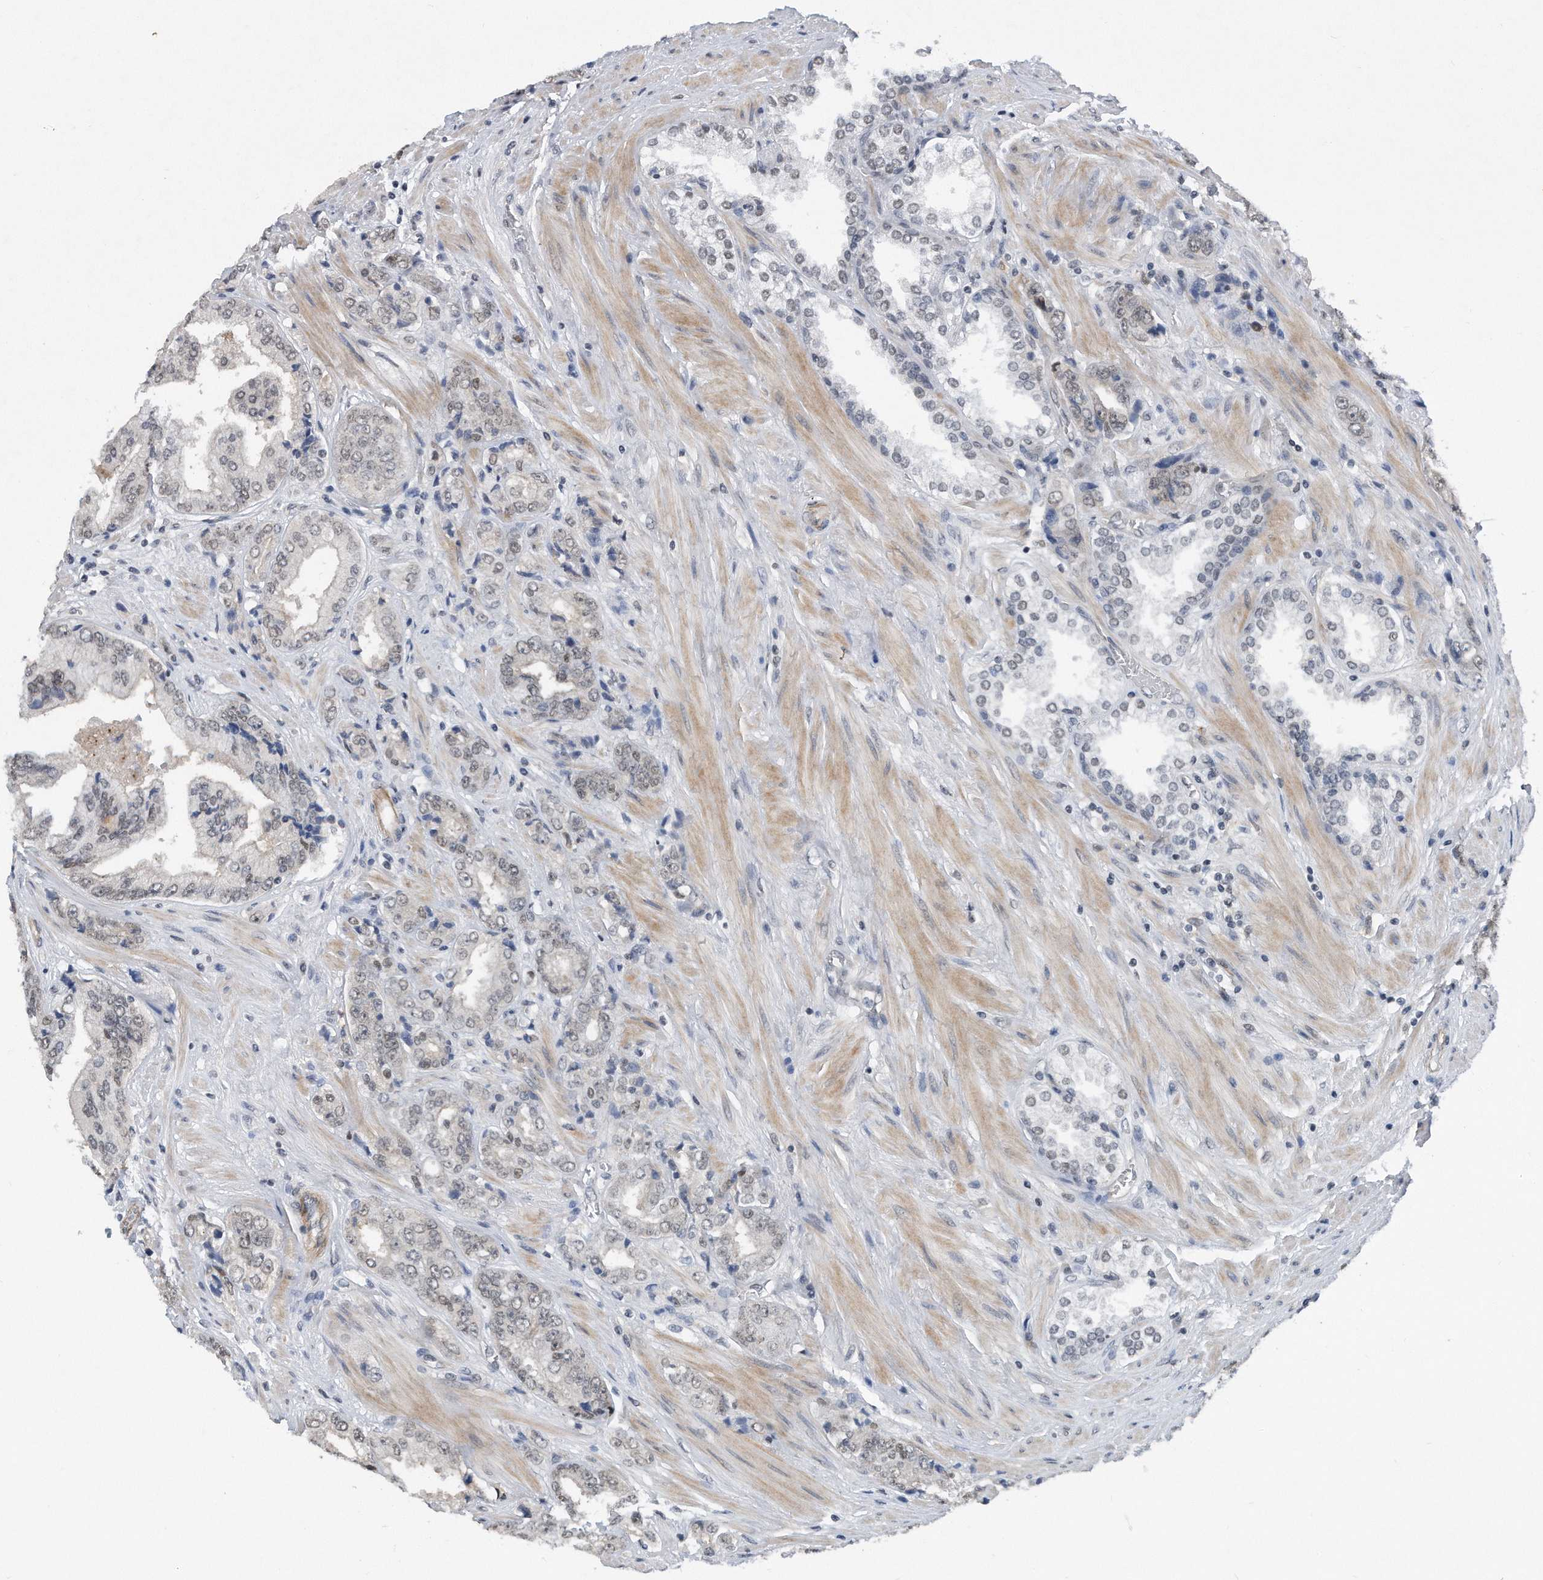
{"staining": {"intensity": "weak", "quantity": "<25%", "location": "nuclear"}, "tissue": "prostate cancer", "cell_type": "Tumor cells", "image_type": "cancer", "snomed": [{"axis": "morphology", "description": "Adenocarcinoma, High grade"}, {"axis": "topography", "description": "Prostate"}], "caption": "IHC of human prostate cancer (adenocarcinoma (high-grade)) exhibits no expression in tumor cells.", "gene": "TP53INP1", "patient": {"sex": "male", "age": 61}}